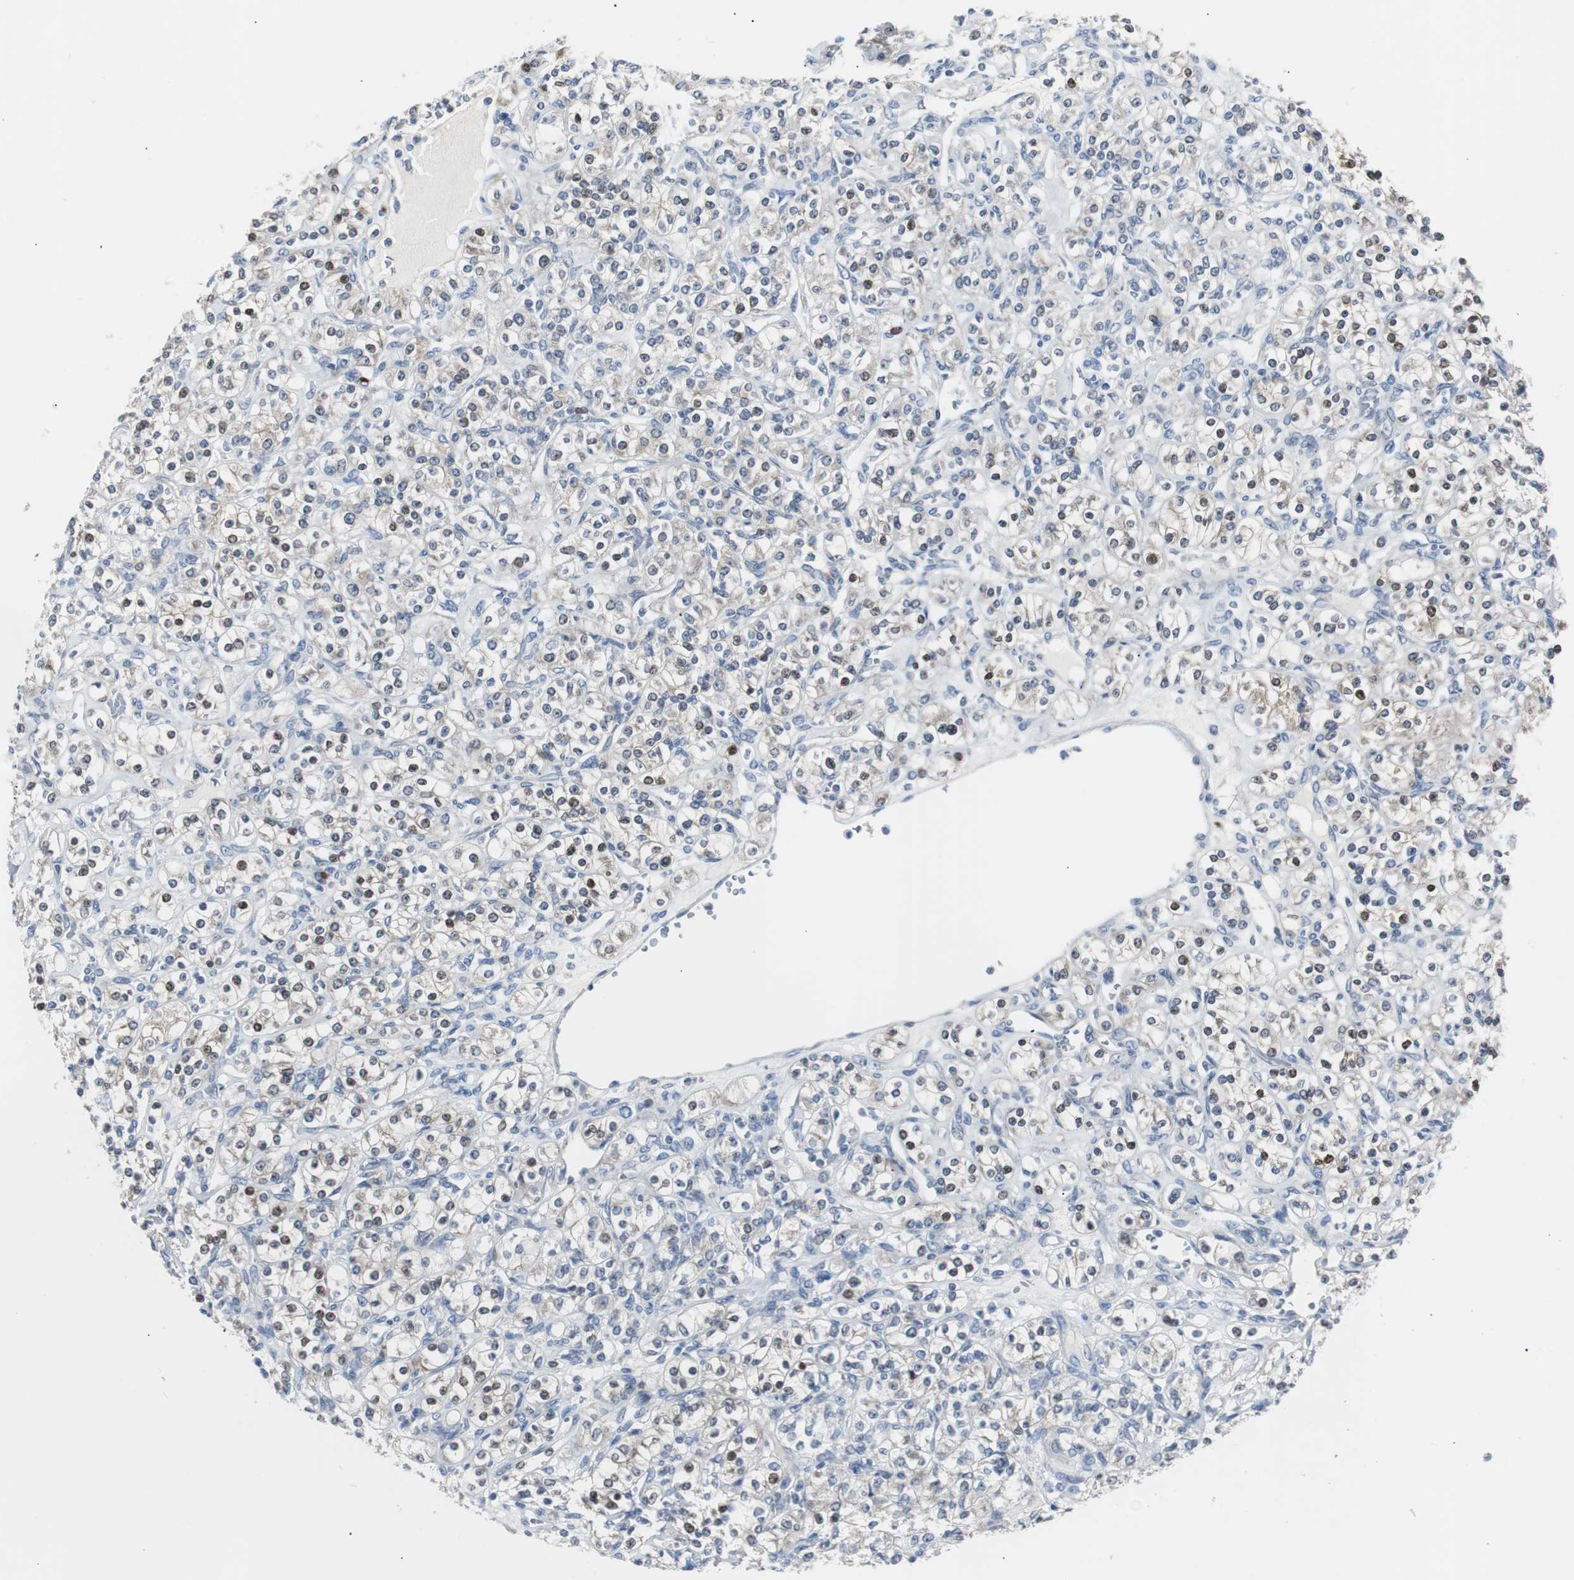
{"staining": {"intensity": "moderate", "quantity": "<25%", "location": "nuclear"}, "tissue": "renal cancer", "cell_type": "Tumor cells", "image_type": "cancer", "snomed": [{"axis": "morphology", "description": "Adenocarcinoma, NOS"}, {"axis": "topography", "description": "Kidney"}], "caption": "Immunohistochemistry (IHC) (DAB (3,3'-diaminobenzidine)) staining of renal cancer exhibits moderate nuclear protein staining in approximately <25% of tumor cells. The staining was performed using DAB (3,3'-diaminobenzidine) to visualize the protein expression in brown, while the nuclei were stained in blue with hematoxylin (Magnification: 20x).", "gene": "SOX30", "patient": {"sex": "male", "age": 77}}